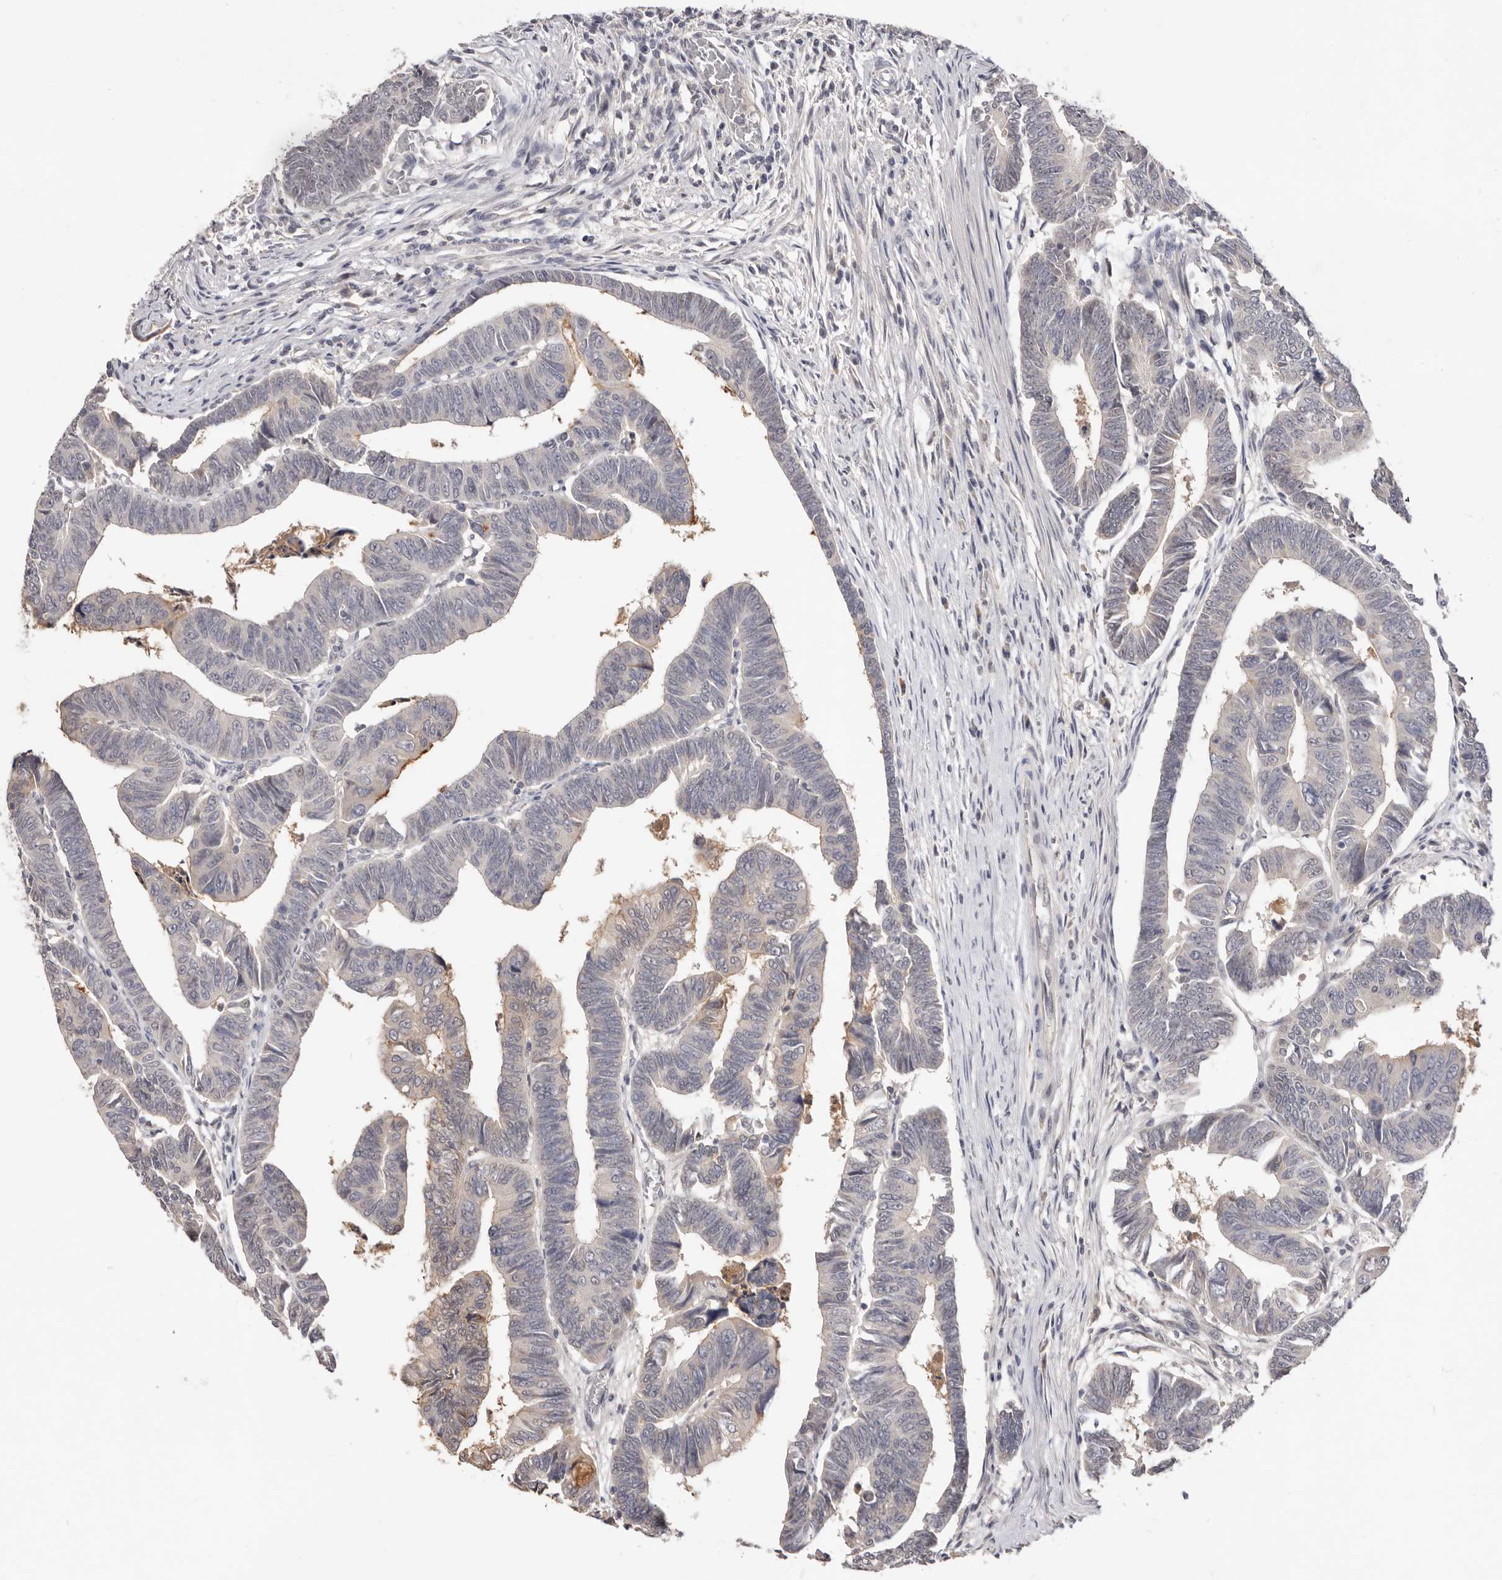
{"staining": {"intensity": "negative", "quantity": "none", "location": "none"}, "tissue": "colorectal cancer", "cell_type": "Tumor cells", "image_type": "cancer", "snomed": [{"axis": "morphology", "description": "Adenocarcinoma, NOS"}, {"axis": "topography", "description": "Rectum"}], "caption": "DAB (3,3'-diaminobenzidine) immunohistochemical staining of human colorectal adenocarcinoma demonstrates no significant staining in tumor cells.", "gene": "DOP1A", "patient": {"sex": "female", "age": 65}}